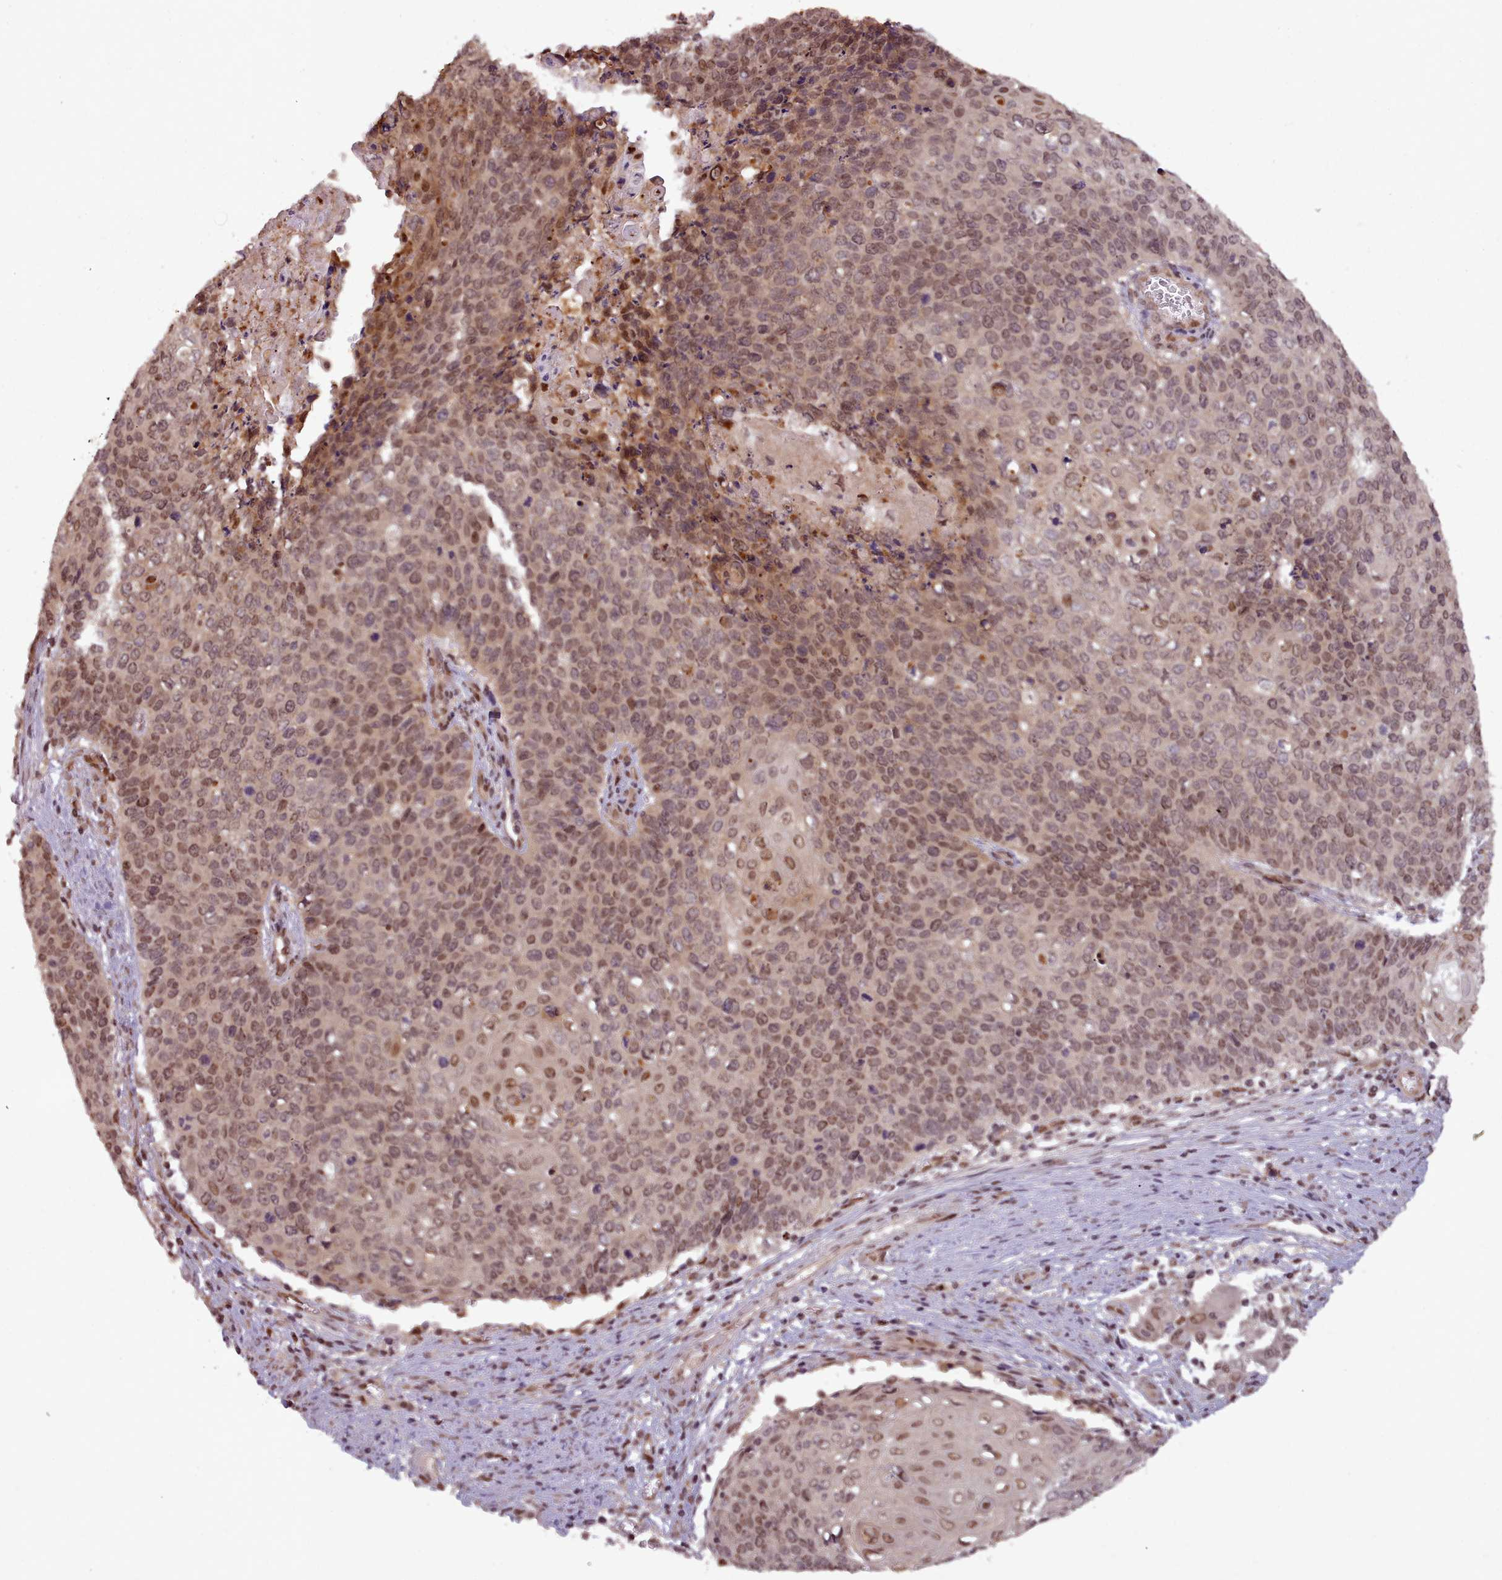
{"staining": {"intensity": "moderate", "quantity": ">75%", "location": "nuclear"}, "tissue": "cervical cancer", "cell_type": "Tumor cells", "image_type": "cancer", "snomed": [{"axis": "morphology", "description": "Squamous cell carcinoma, NOS"}, {"axis": "topography", "description": "Cervix"}], "caption": "Human cervical cancer (squamous cell carcinoma) stained with a protein marker displays moderate staining in tumor cells.", "gene": "RPS27A", "patient": {"sex": "female", "age": 39}}